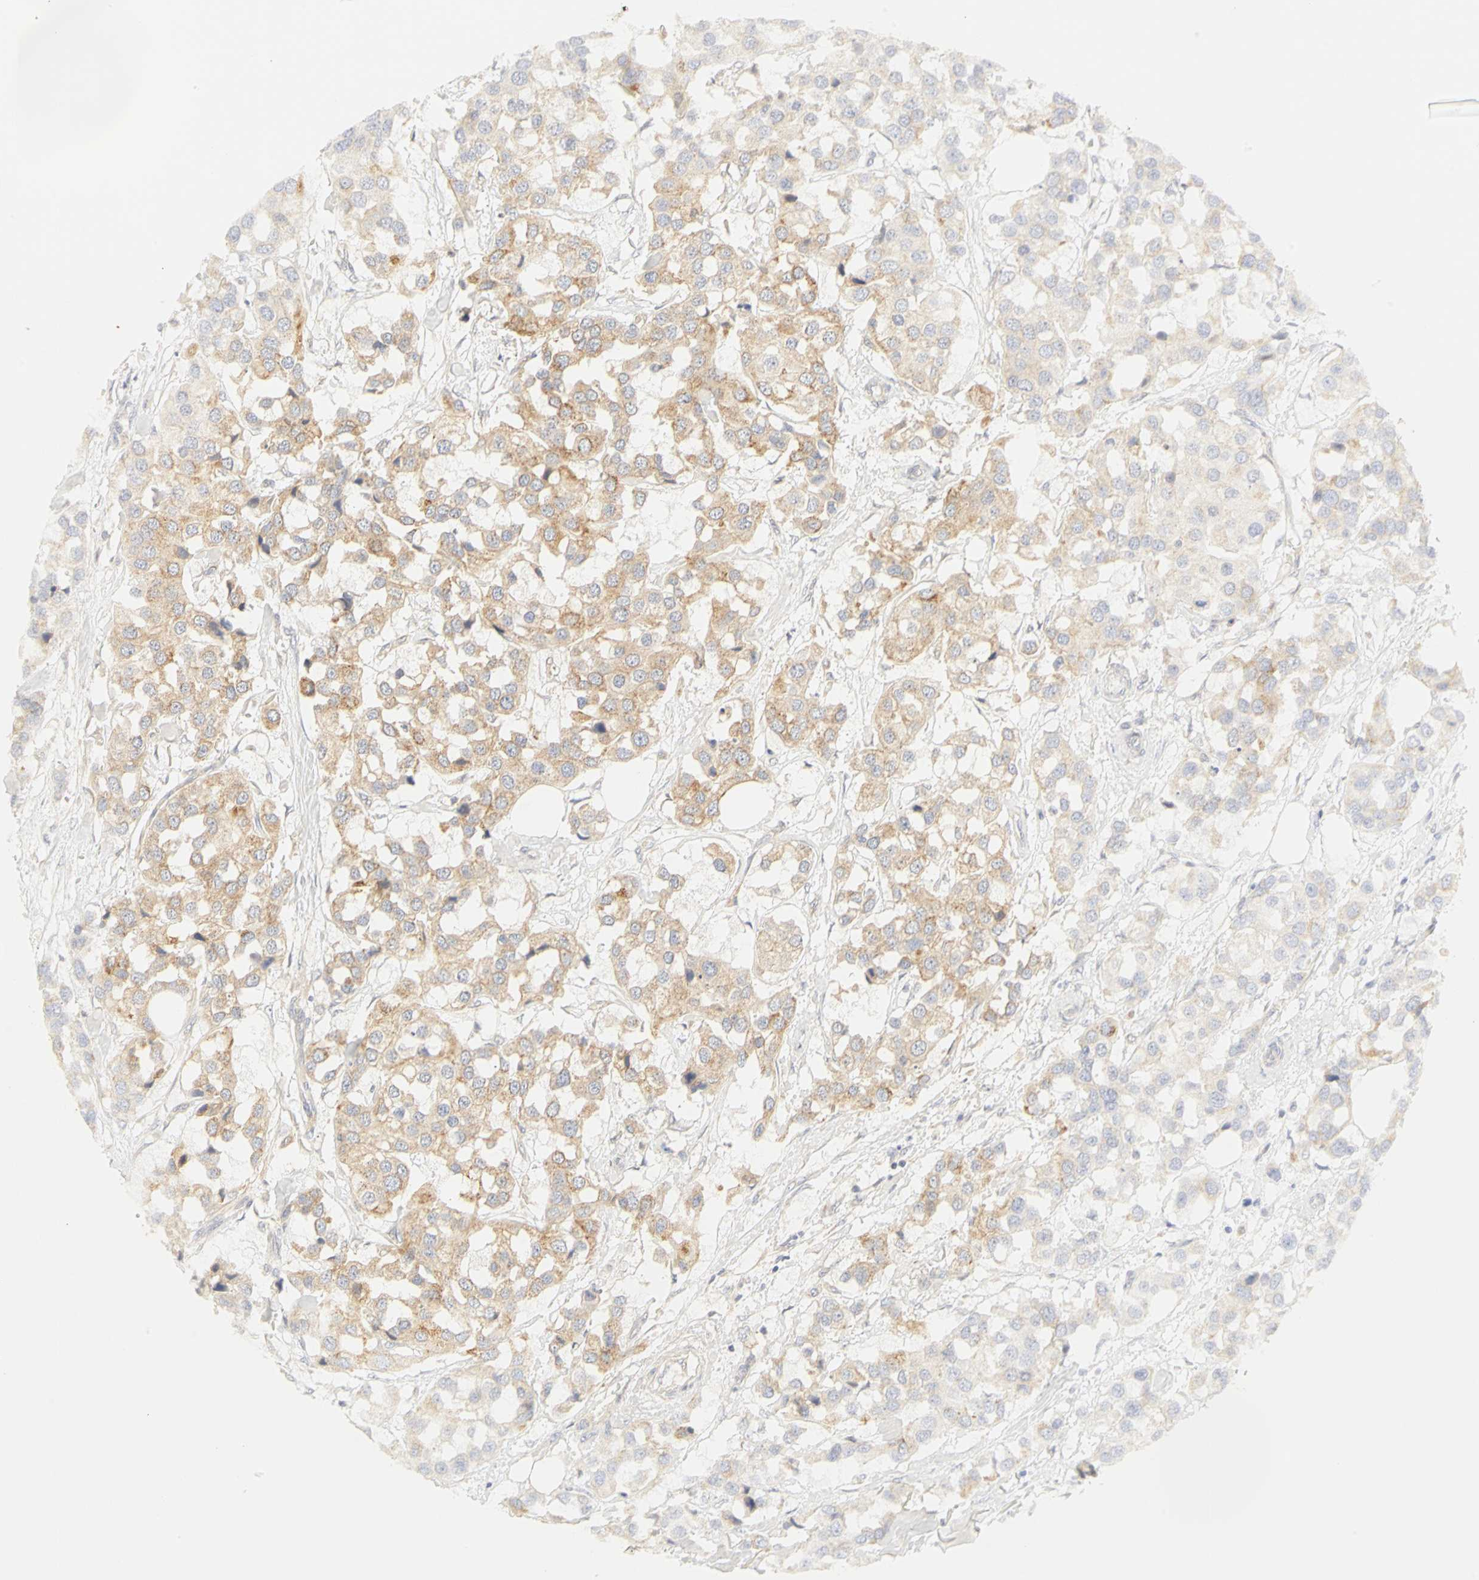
{"staining": {"intensity": "weak", "quantity": ">75%", "location": "cytoplasmic/membranous"}, "tissue": "breast cancer", "cell_type": "Tumor cells", "image_type": "cancer", "snomed": [{"axis": "morphology", "description": "Duct carcinoma"}, {"axis": "topography", "description": "Breast"}], "caption": "Weak cytoplasmic/membranous positivity is present in approximately >75% of tumor cells in breast cancer (invasive ductal carcinoma).", "gene": "GNRH2", "patient": {"sex": "female", "age": 80}}